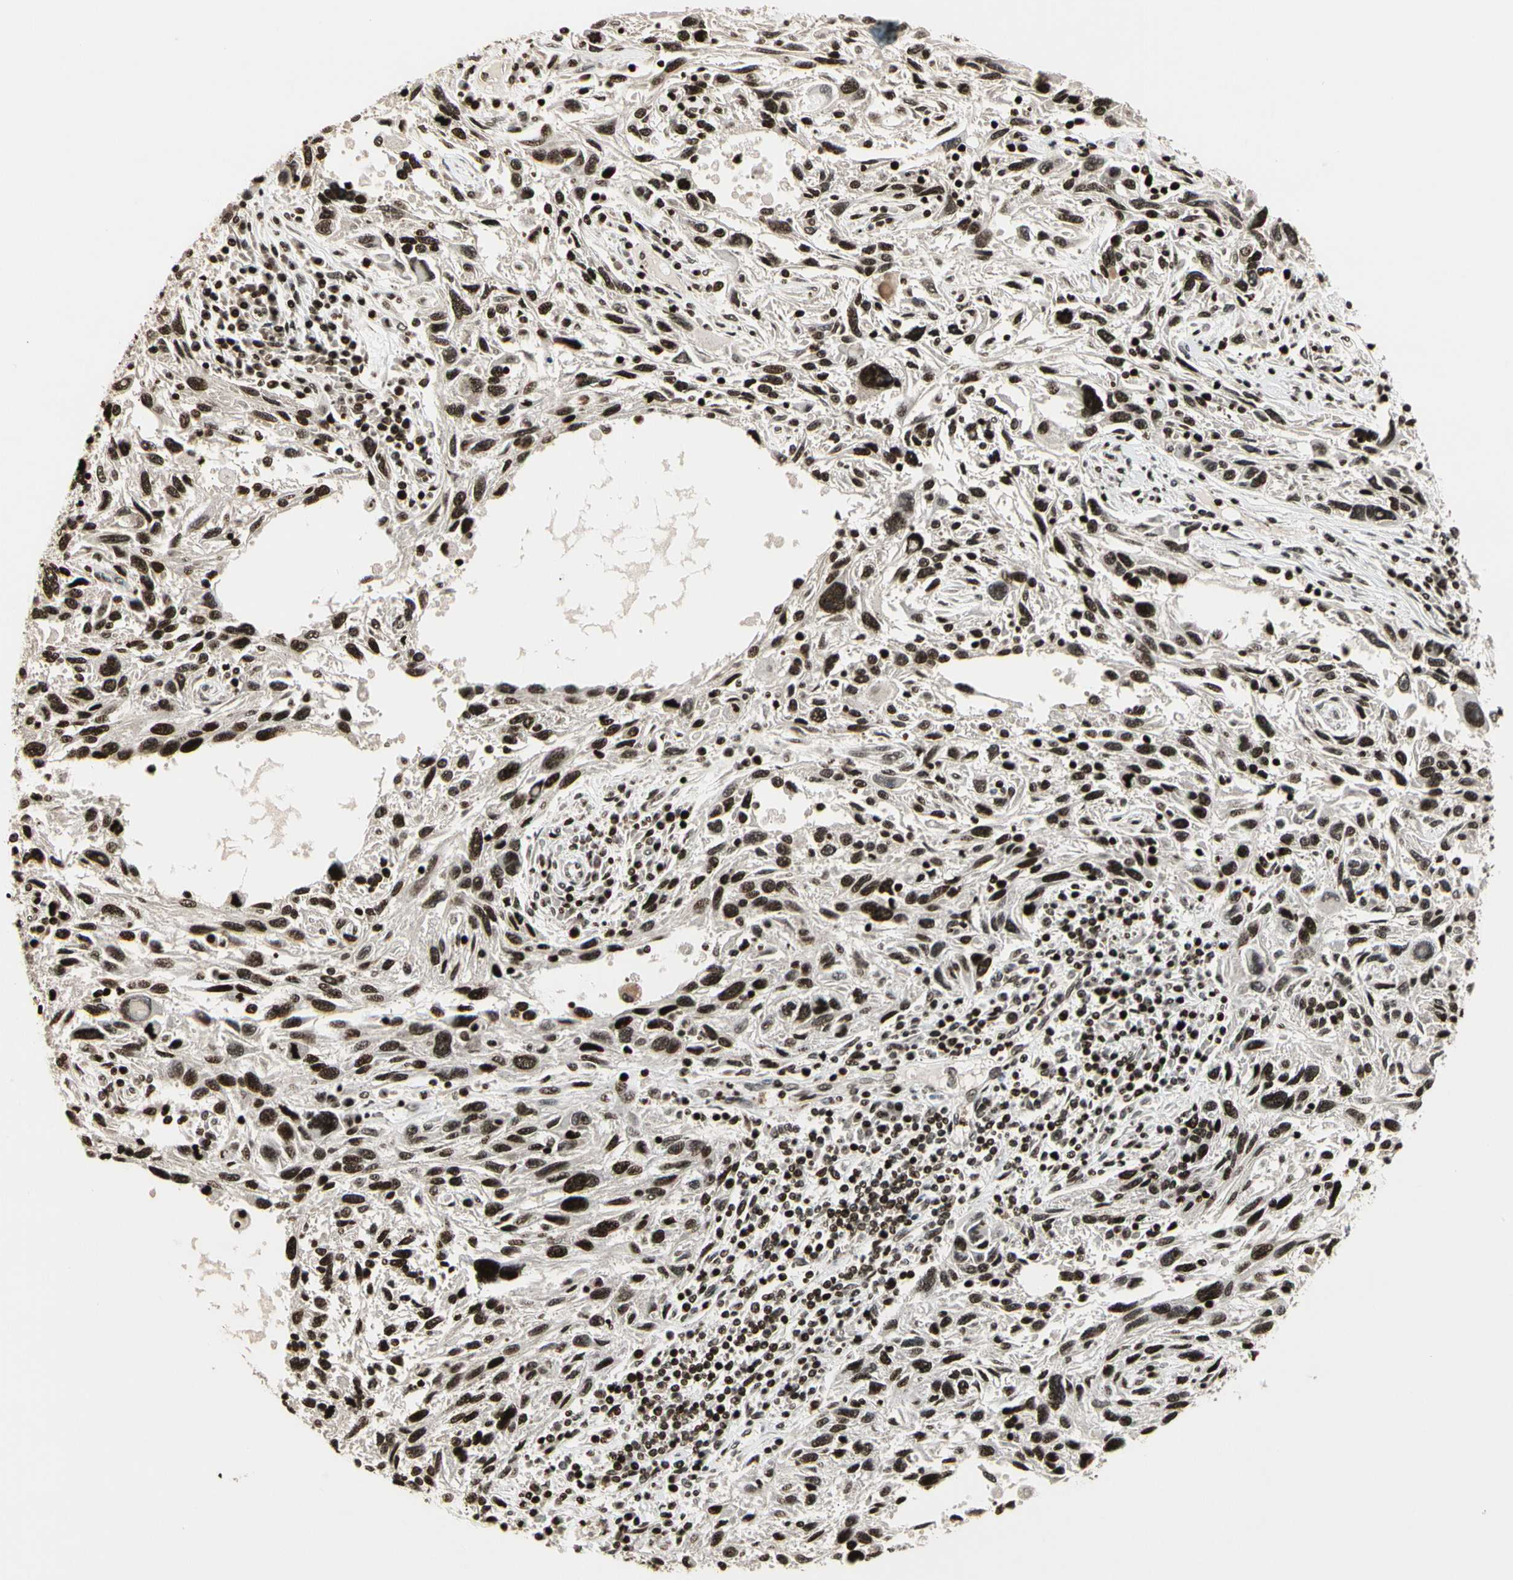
{"staining": {"intensity": "moderate", "quantity": ">75%", "location": "nuclear"}, "tissue": "melanoma", "cell_type": "Tumor cells", "image_type": "cancer", "snomed": [{"axis": "morphology", "description": "Malignant melanoma, NOS"}, {"axis": "topography", "description": "Skin"}], "caption": "An IHC image of neoplastic tissue is shown. Protein staining in brown shows moderate nuclear positivity in melanoma within tumor cells.", "gene": "TSHZ3", "patient": {"sex": "male", "age": 53}}